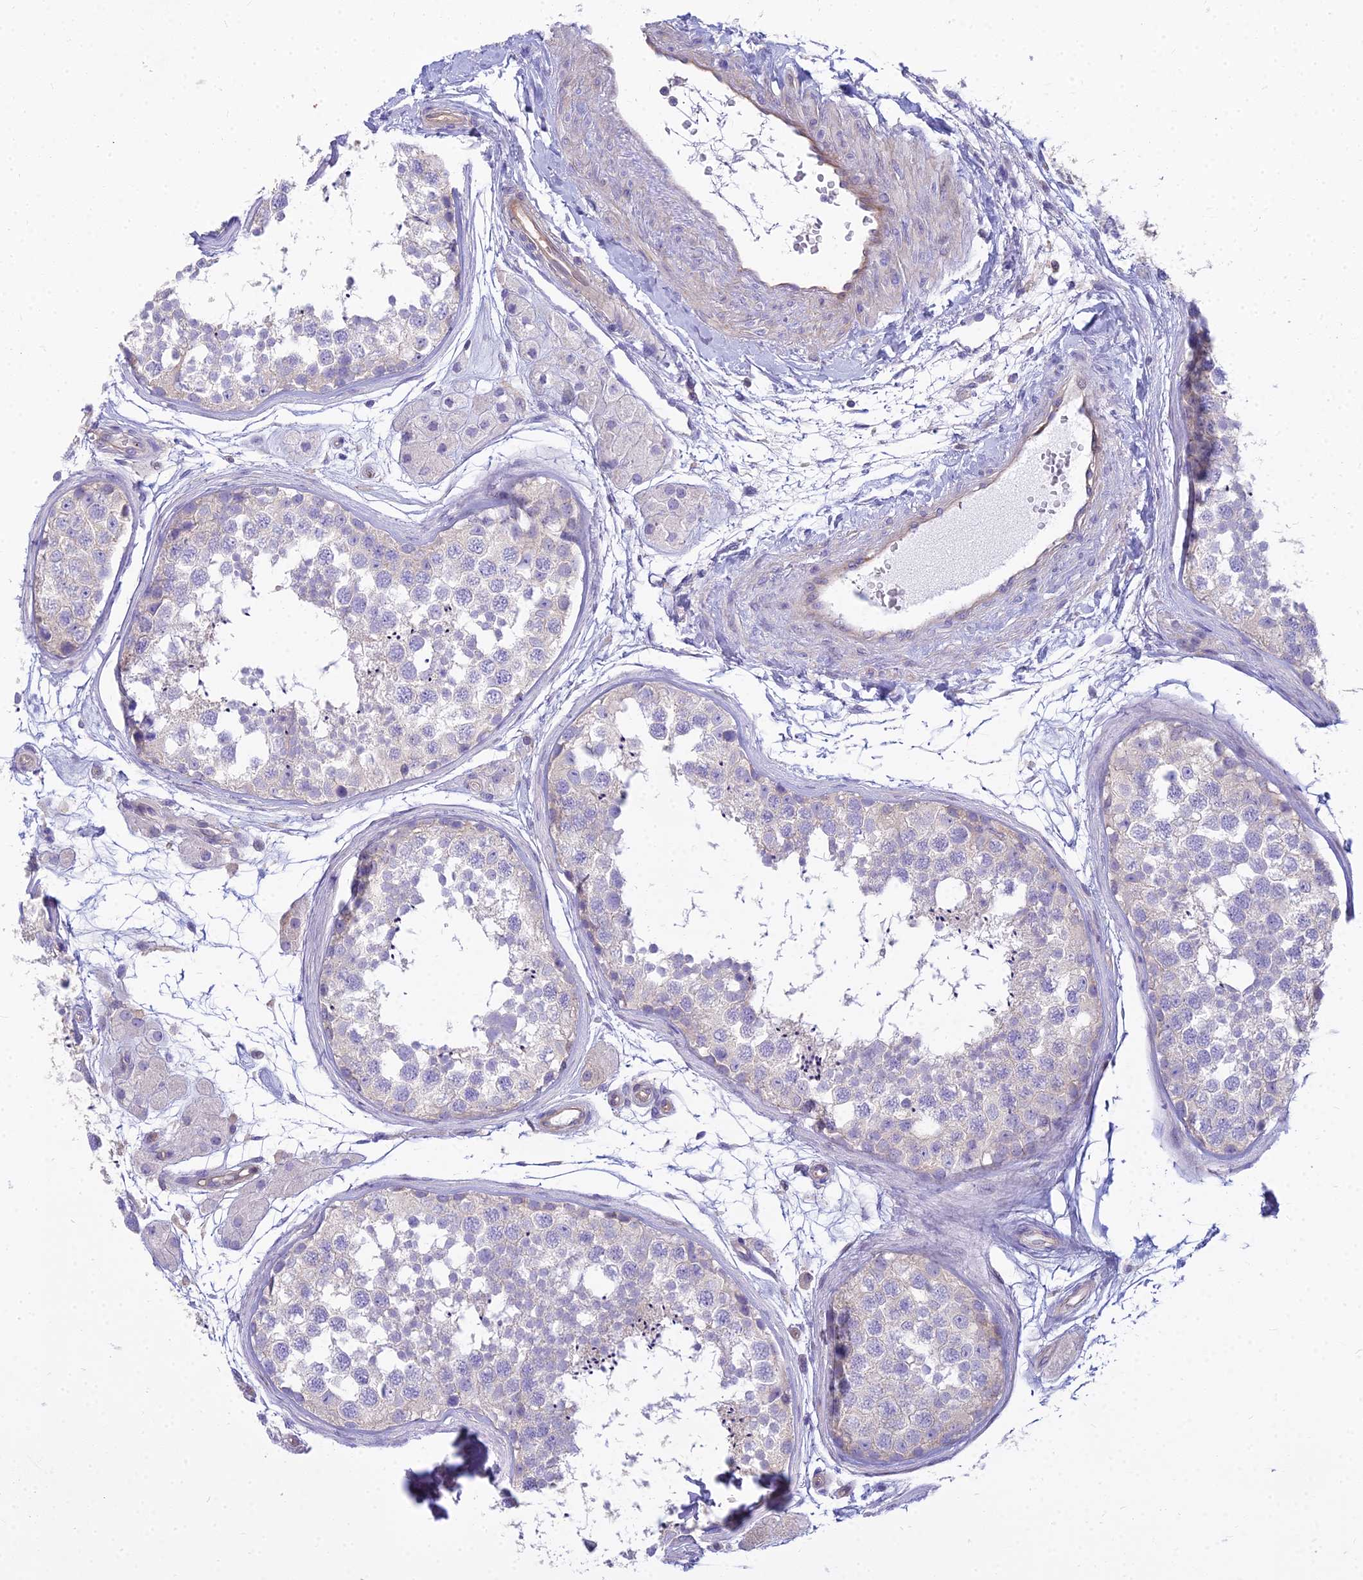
{"staining": {"intensity": "negative", "quantity": "none", "location": "none"}, "tissue": "testis", "cell_type": "Cells in seminiferous ducts", "image_type": "normal", "snomed": [{"axis": "morphology", "description": "Normal tissue, NOS"}, {"axis": "topography", "description": "Testis"}], "caption": "The immunohistochemistry histopathology image has no significant staining in cells in seminiferous ducts of testis.", "gene": "SMIM24", "patient": {"sex": "male", "age": 56}}